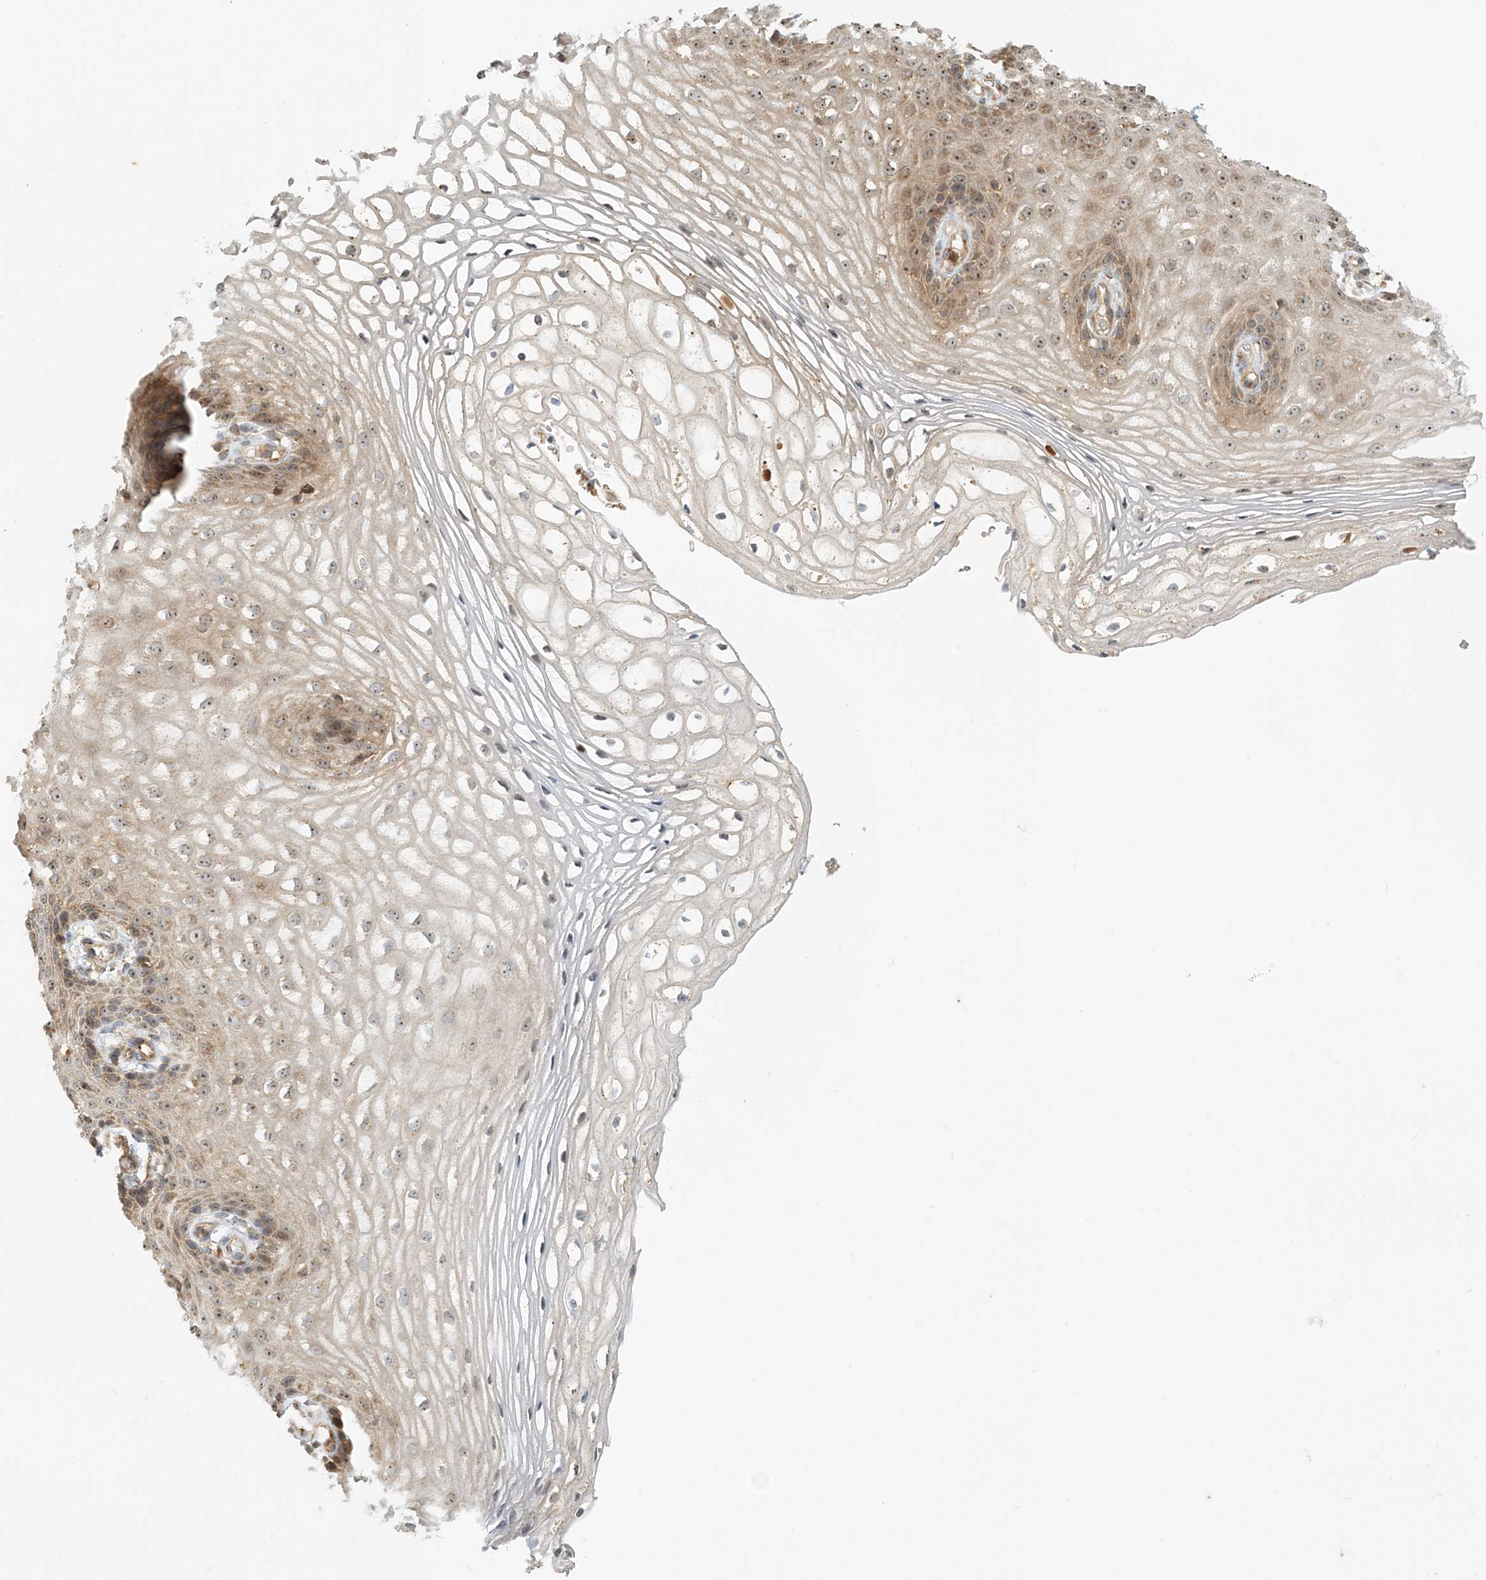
{"staining": {"intensity": "weak", "quantity": "25%-75%", "location": "cytoplasmic/membranous,nuclear"}, "tissue": "vagina", "cell_type": "Squamous epithelial cells", "image_type": "normal", "snomed": [{"axis": "morphology", "description": "Normal tissue, NOS"}, {"axis": "topography", "description": "Vagina"}], "caption": "Immunohistochemical staining of unremarkable vagina displays low levels of weak cytoplasmic/membranous,nuclear expression in about 25%-75% of squamous epithelial cells. The staining is performed using DAB brown chromogen to label protein expression. The nuclei are counter-stained blue using hematoxylin.", "gene": "COLEC11", "patient": {"sex": "female", "age": 60}}